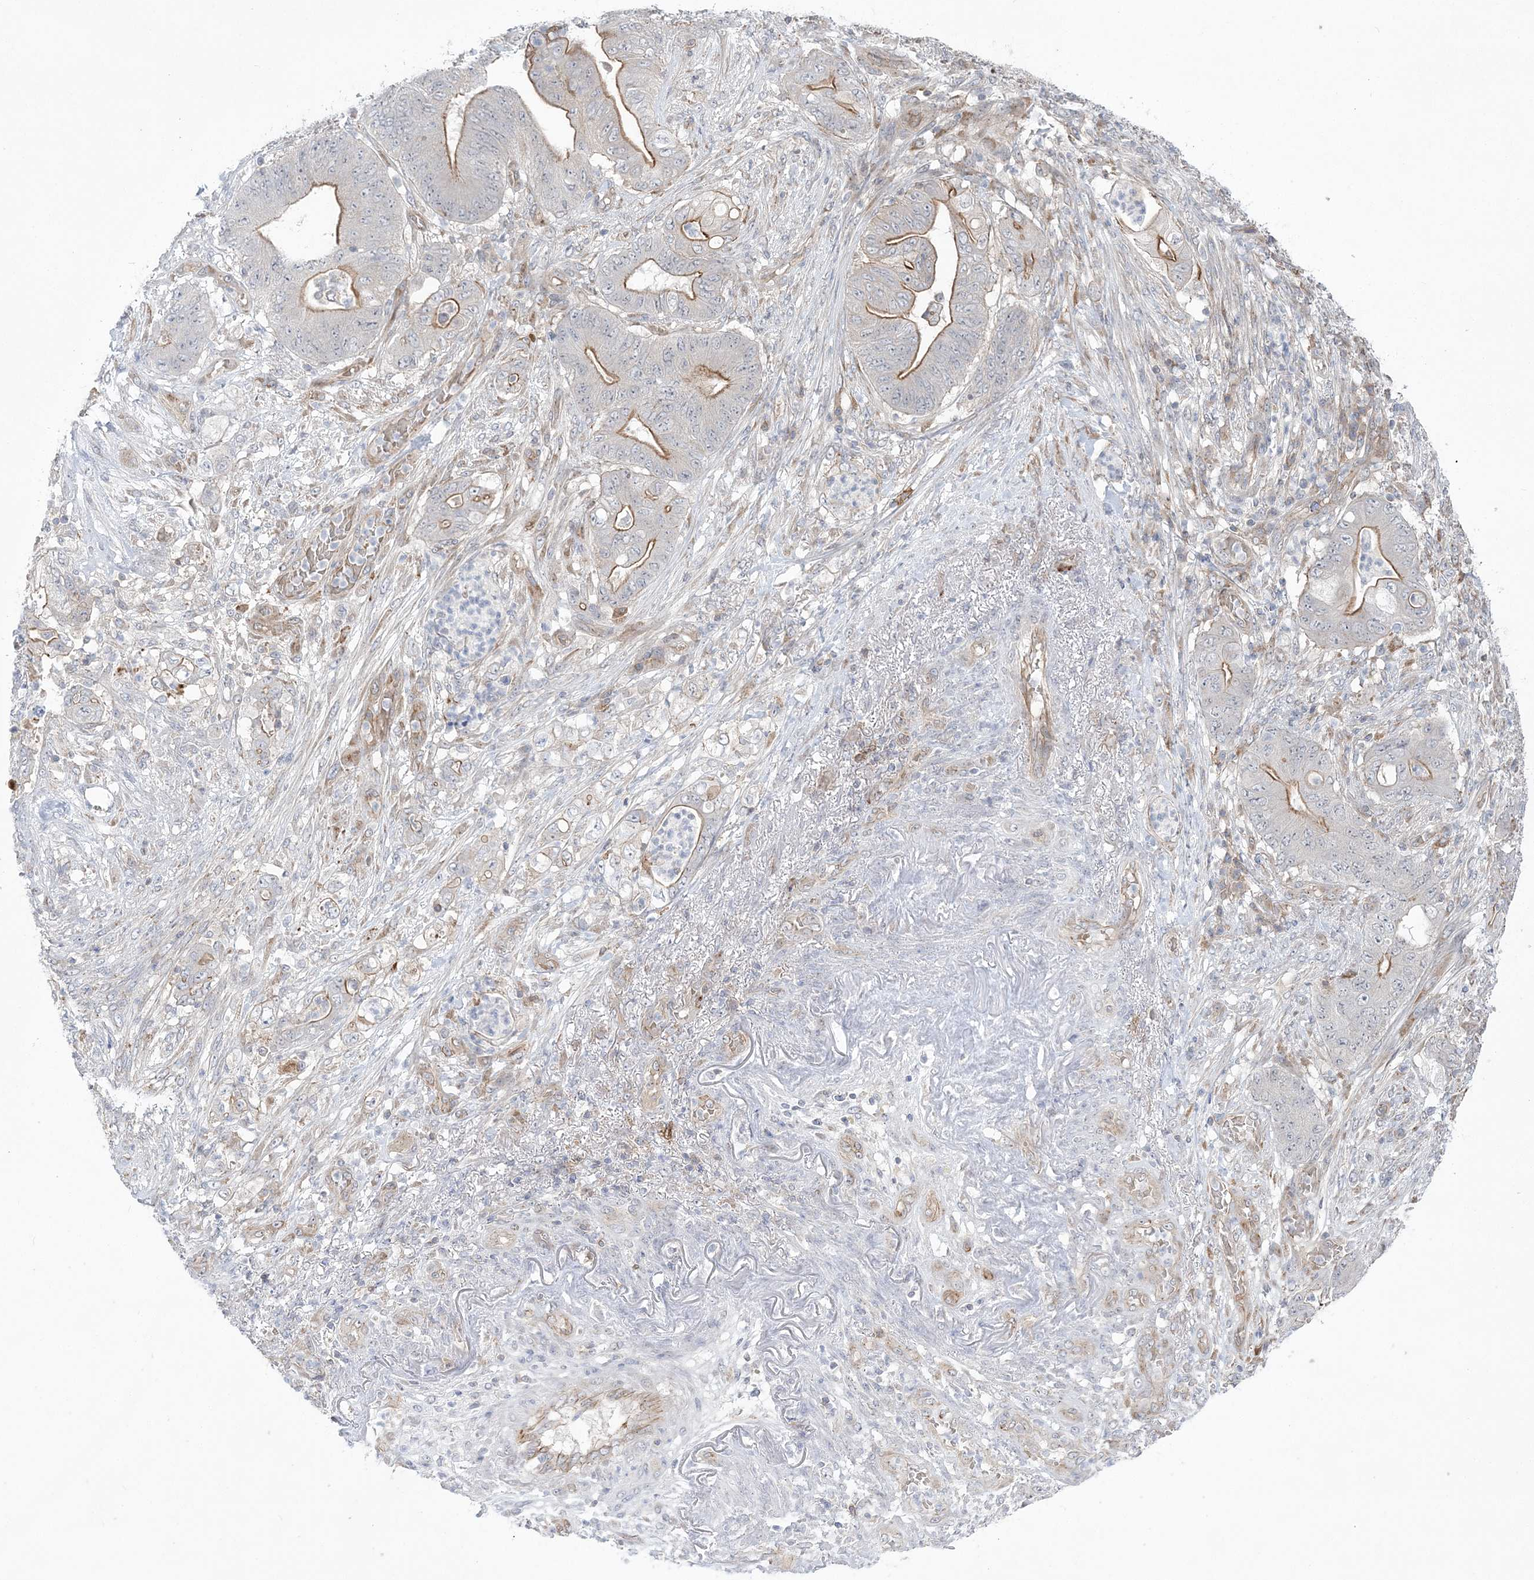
{"staining": {"intensity": "moderate", "quantity": ">75%", "location": "cytoplasmic/membranous"}, "tissue": "stomach cancer", "cell_type": "Tumor cells", "image_type": "cancer", "snomed": [{"axis": "morphology", "description": "Adenocarcinoma, NOS"}, {"axis": "topography", "description": "Stomach"}], "caption": "Immunohistochemistry (IHC) of stomach cancer (adenocarcinoma) shows medium levels of moderate cytoplasmic/membranous expression in approximately >75% of tumor cells.", "gene": "ADAMTS12", "patient": {"sex": "female", "age": 73}}